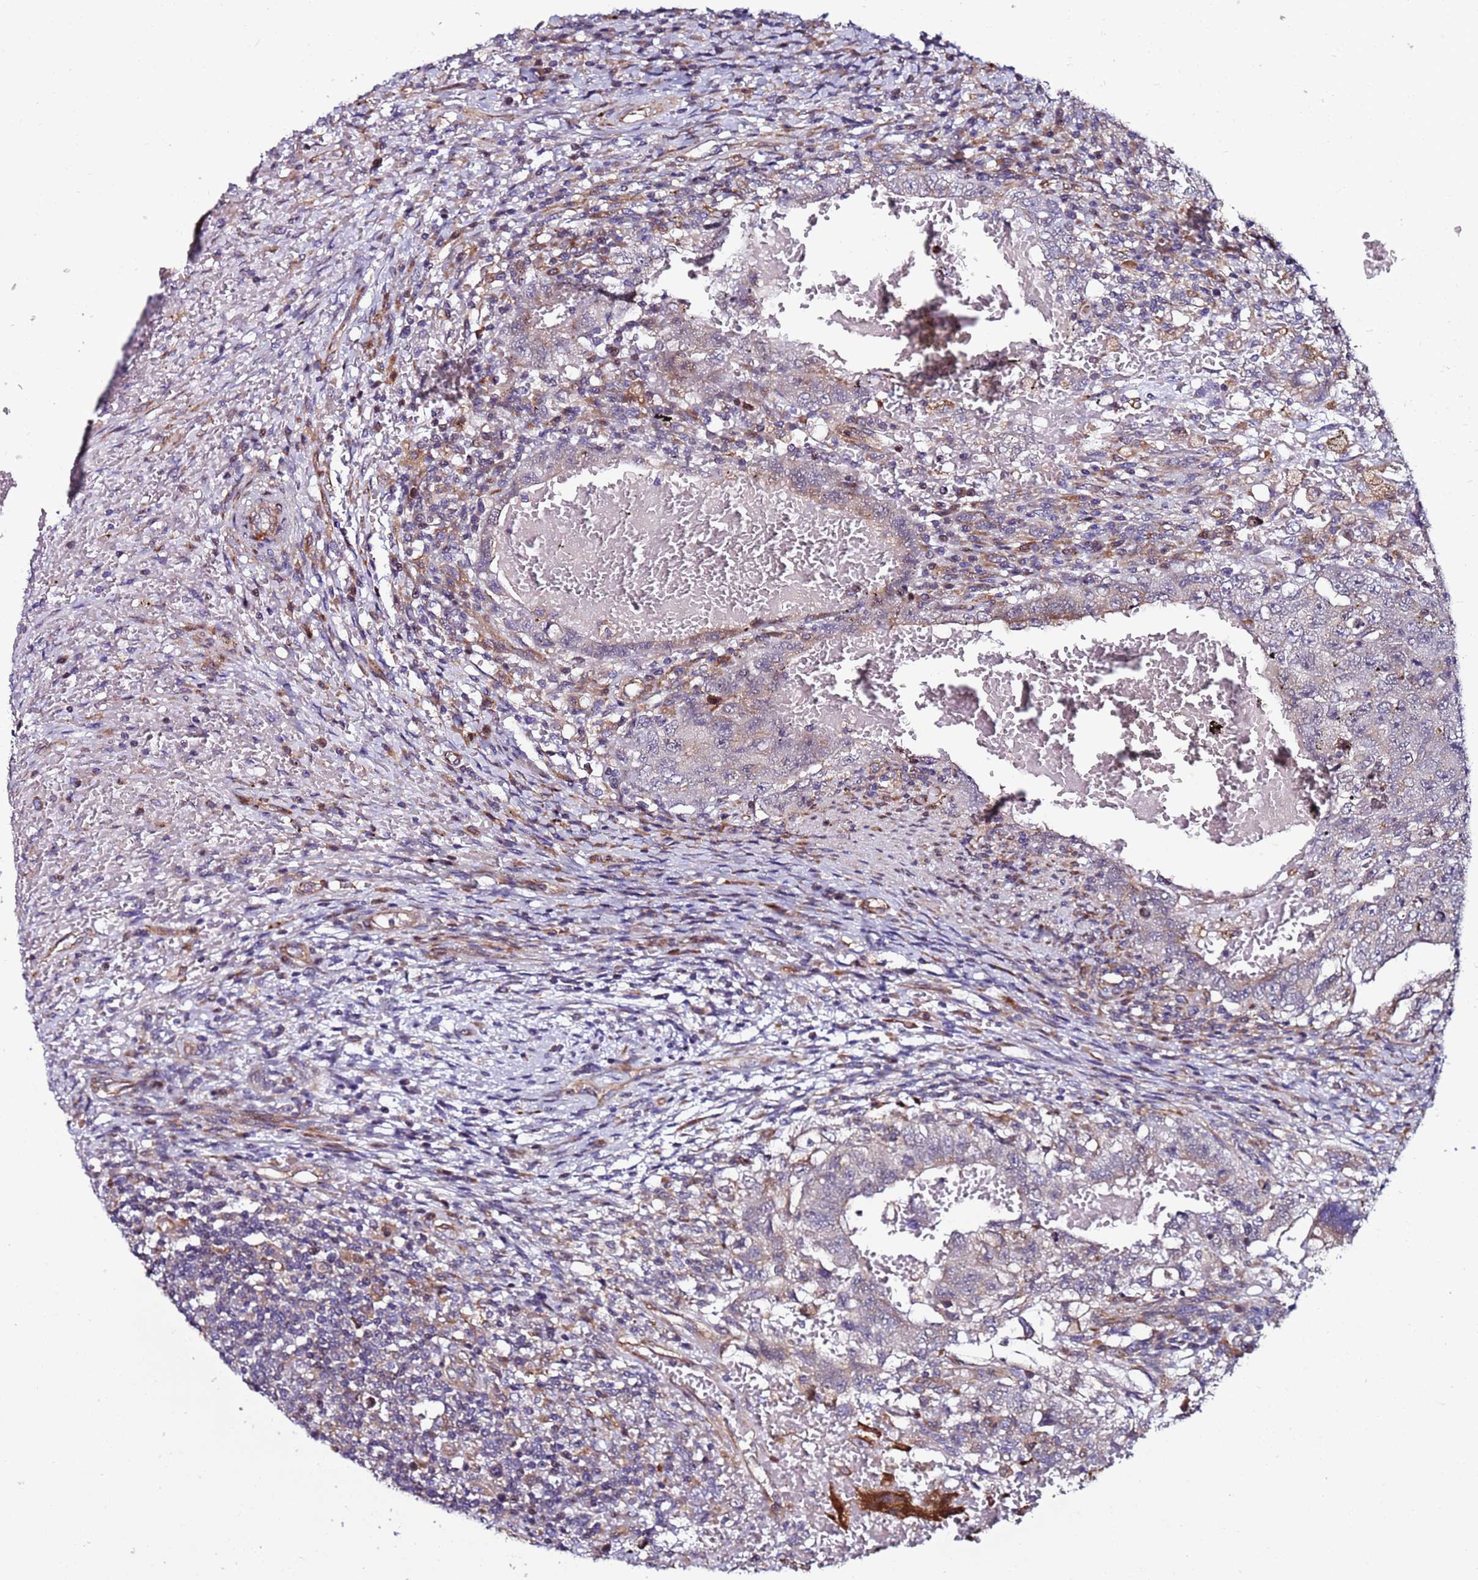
{"staining": {"intensity": "weak", "quantity": "<25%", "location": "cytoplasmic/membranous"}, "tissue": "testis cancer", "cell_type": "Tumor cells", "image_type": "cancer", "snomed": [{"axis": "morphology", "description": "Carcinoma, Embryonal, NOS"}, {"axis": "topography", "description": "Testis"}], "caption": "This micrograph is of testis cancer (embryonal carcinoma) stained with immunohistochemistry (IHC) to label a protein in brown with the nuclei are counter-stained blue. There is no expression in tumor cells.", "gene": "MCRIP1", "patient": {"sex": "male", "age": 26}}